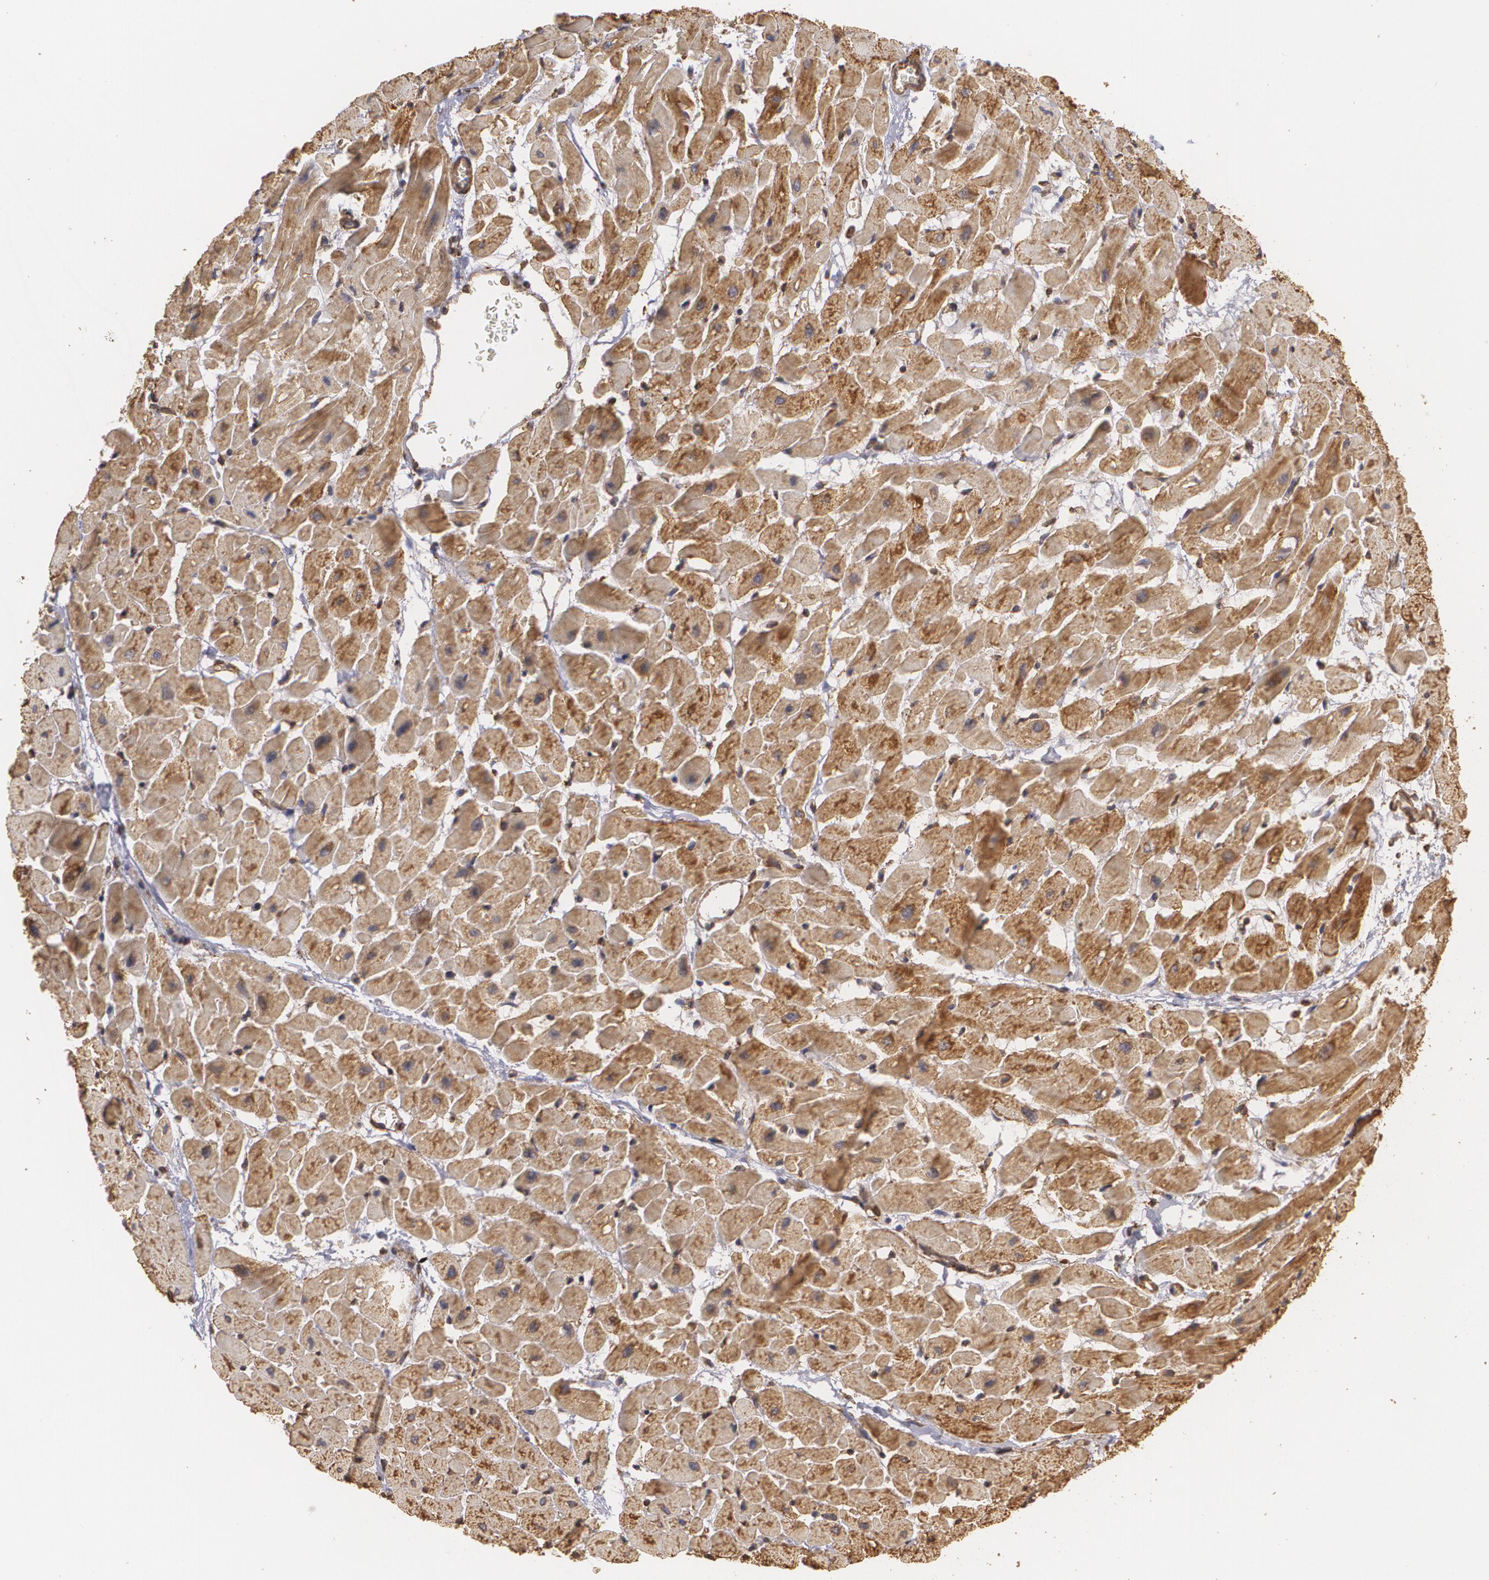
{"staining": {"intensity": "moderate", "quantity": ">75%", "location": "cytoplasmic/membranous"}, "tissue": "heart muscle", "cell_type": "Cardiomyocytes", "image_type": "normal", "snomed": [{"axis": "morphology", "description": "Normal tissue, NOS"}, {"axis": "topography", "description": "Heart"}], "caption": "Immunohistochemical staining of unremarkable heart muscle displays moderate cytoplasmic/membranous protein staining in about >75% of cardiomyocytes.", "gene": "CYB5R3", "patient": {"sex": "male", "age": 45}}